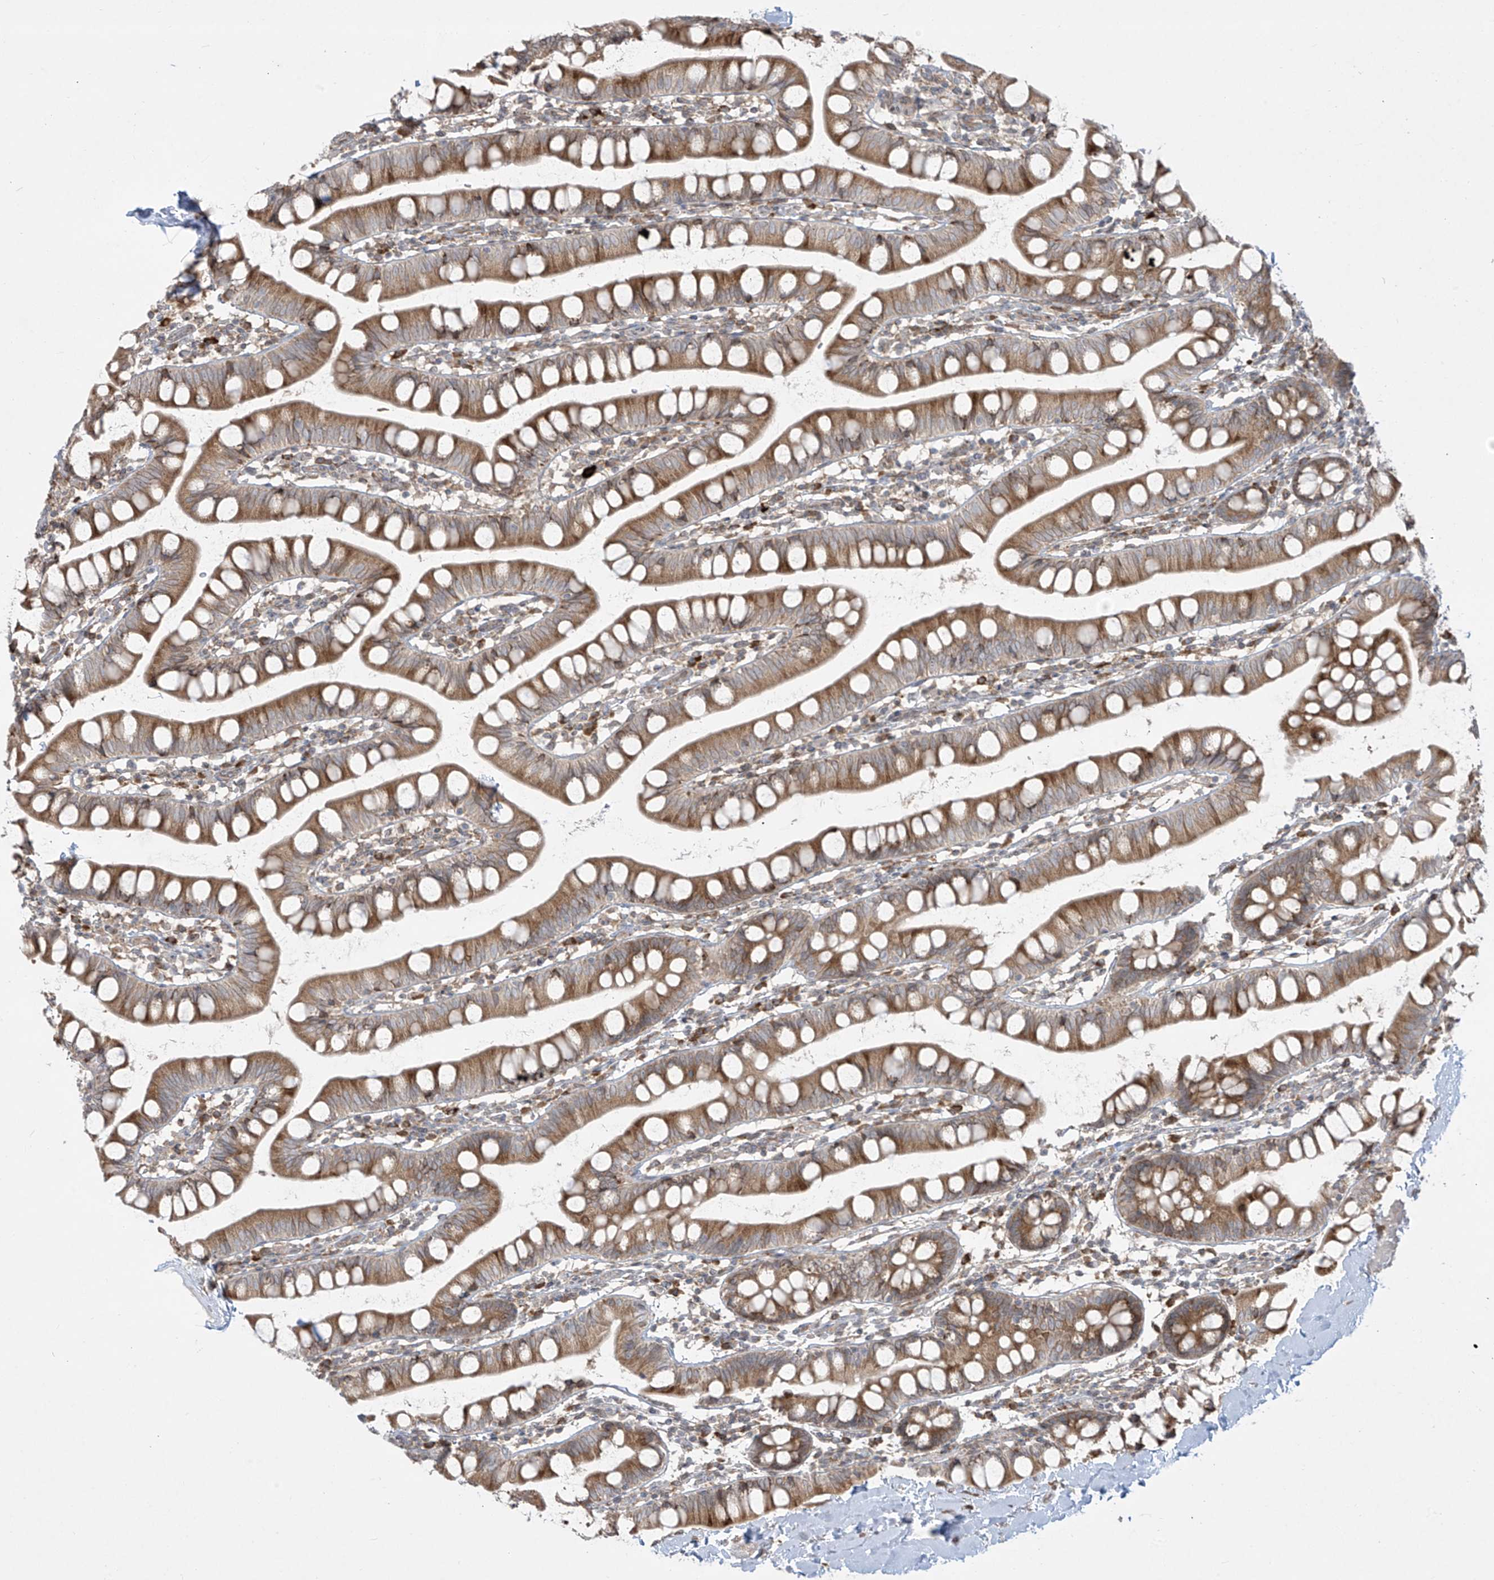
{"staining": {"intensity": "moderate", "quantity": ">75%", "location": "cytoplasmic/membranous"}, "tissue": "small intestine", "cell_type": "Glandular cells", "image_type": "normal", "snomed": [{"axis": "morphology", "description": "Normal tissue, NOS"}, {"axis": "topography", "description": "Small intestine"}], "caption": "About >75% of glandular cells in unremarkable human small intestine demonstrate moderate cytoplasmic/membranous protein staining as visualized by brown immunohistochemical staining.", "gene": "PPAT", "patient": {"sex": "female", "age": 84}}